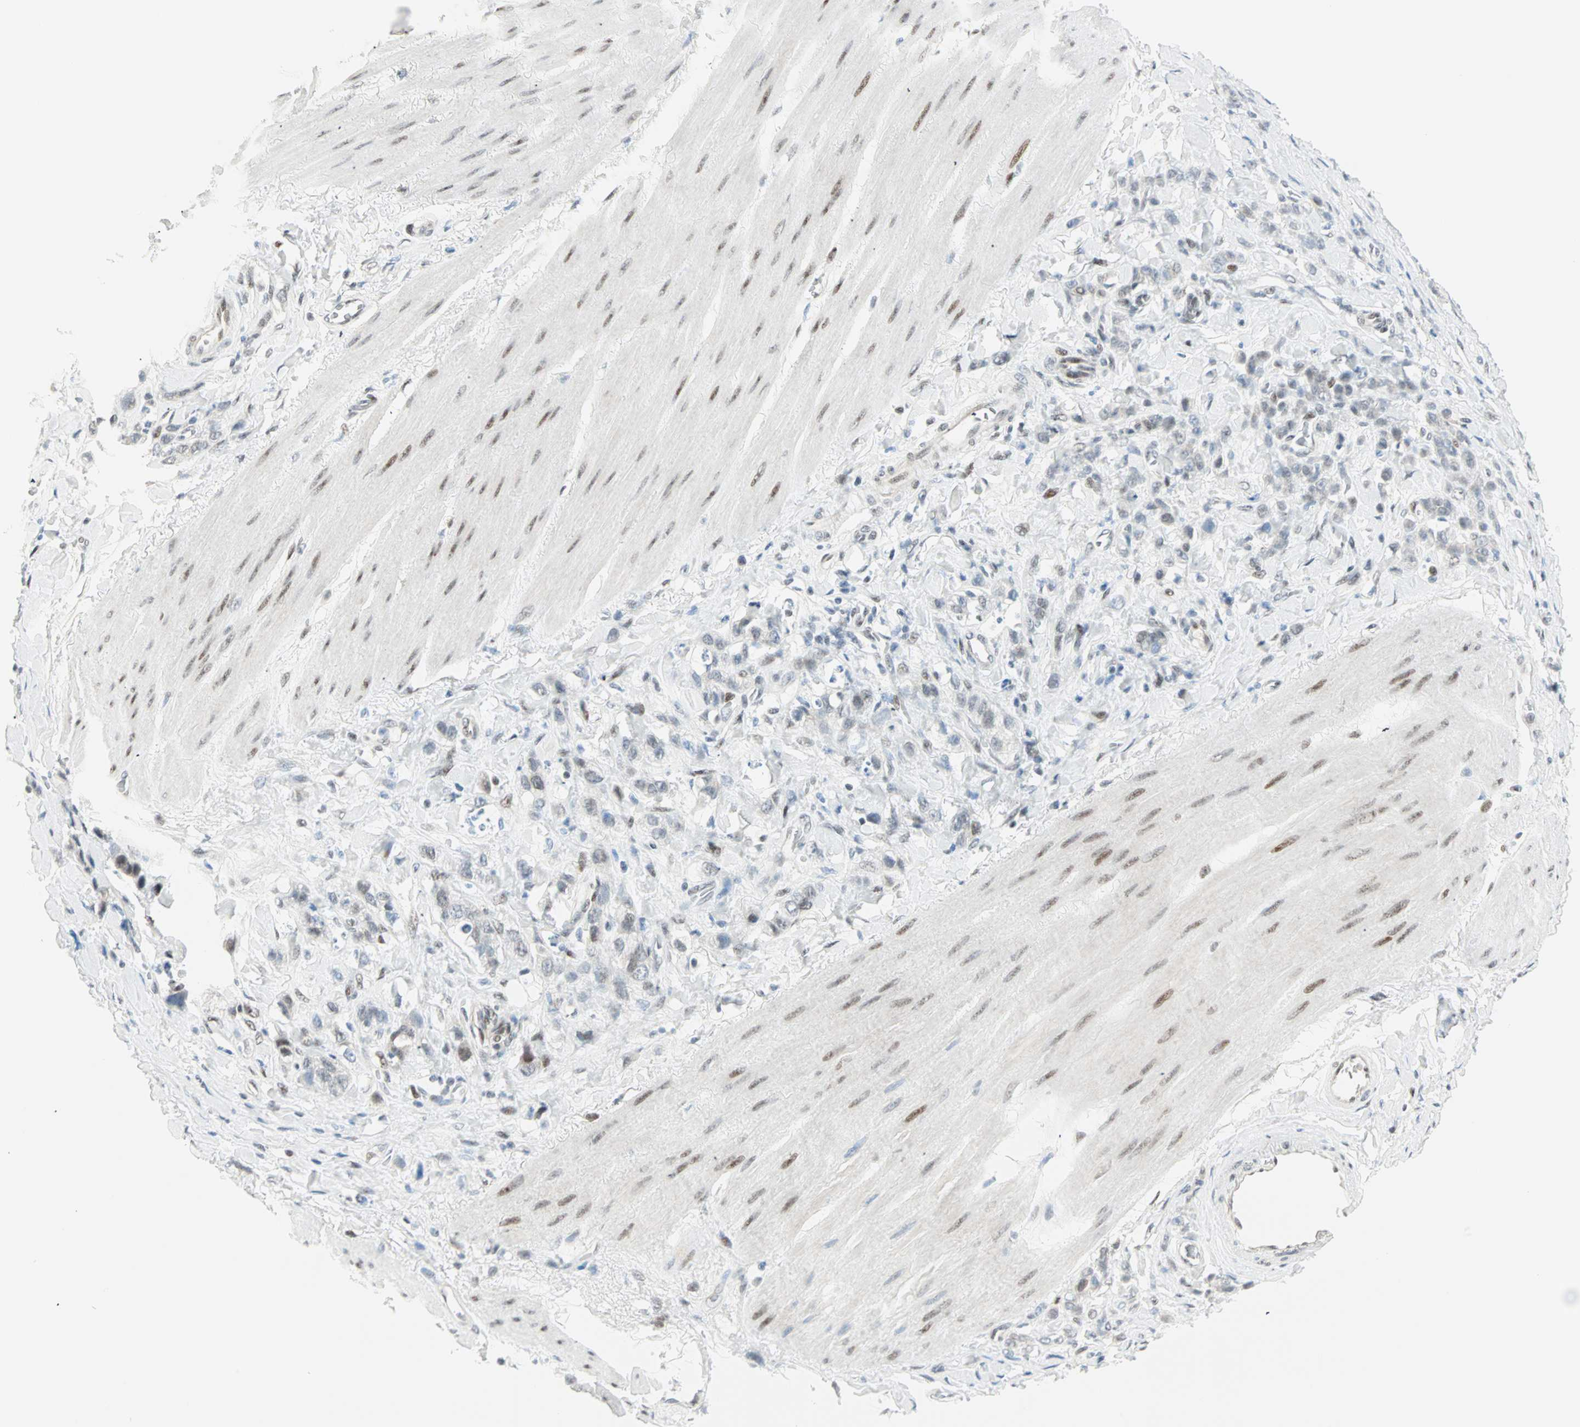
{"staining": {"intensity": "negative", "quantity": "none", "location": "none"}, "tissue": "stomach cancer", "cell_type": "Tumor cells", "image_type": "cancer", "snomed": [{"axis": "morphology", "description": "Adenocarcinoma, NOS"}, {"axis": "topography", "description": "Stomach"}], "caption": "There is no significant expression in tumor cells of stomach adenocarcinoma. The staining is performed using DAB (3,3'-diaminobenzidine) brown chromogen with nuclei counter-stained in using hematoxylin.", "gene": "PKNOX1", "patient": {"sex": "male", "age": 82}}